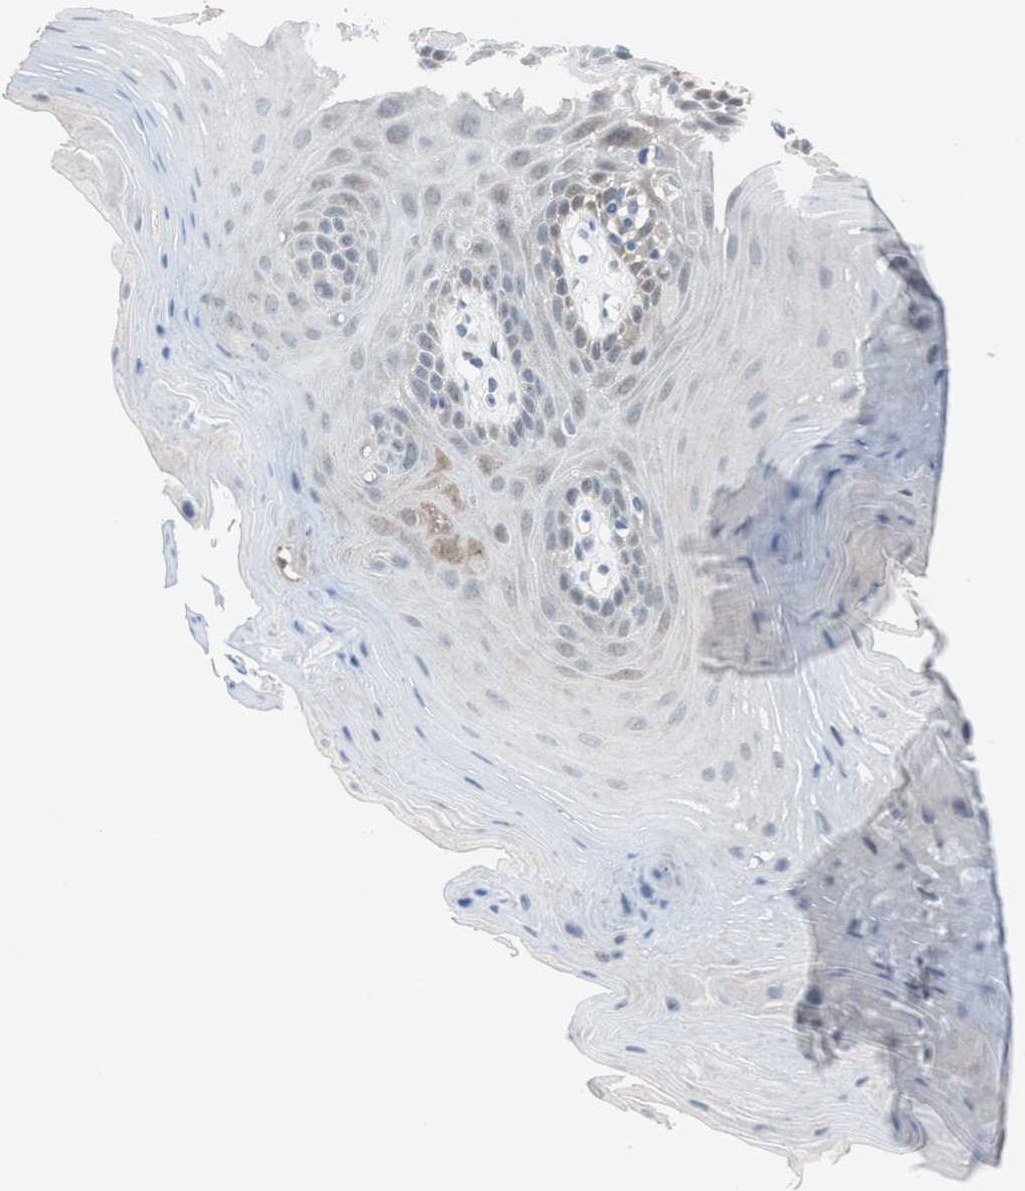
{"staining": {"intensity": "moderate", "quantity": "<25%", "location": "cytoplasmic/membranous"}, "tissue": "oral mucosa", "cell_type": "Squamous epithelial cells", "image_type": "normal", "snomed": [{"axis": "morphology", "description": "Normal tissue, NOS"}, {"axis": "morphology", "description": "Squamous cell carcinoma, NOS"}, {"axis": "topography", "description": "Oral tissue"}, {"axis": "topography", "description": "Head-Neck"}], "caption": "High-magnification brightfield microscopy of benign oral mucosa stained with DAB (brown) and counterstained with hematoxylin (blue). squamous epithelial cells exhibit moderate cytoplasmic/membranous expression is seen in approximately<25% of cells.", "gene": "ANAPC11", "patient": {"sex": "male", "age": 71}}